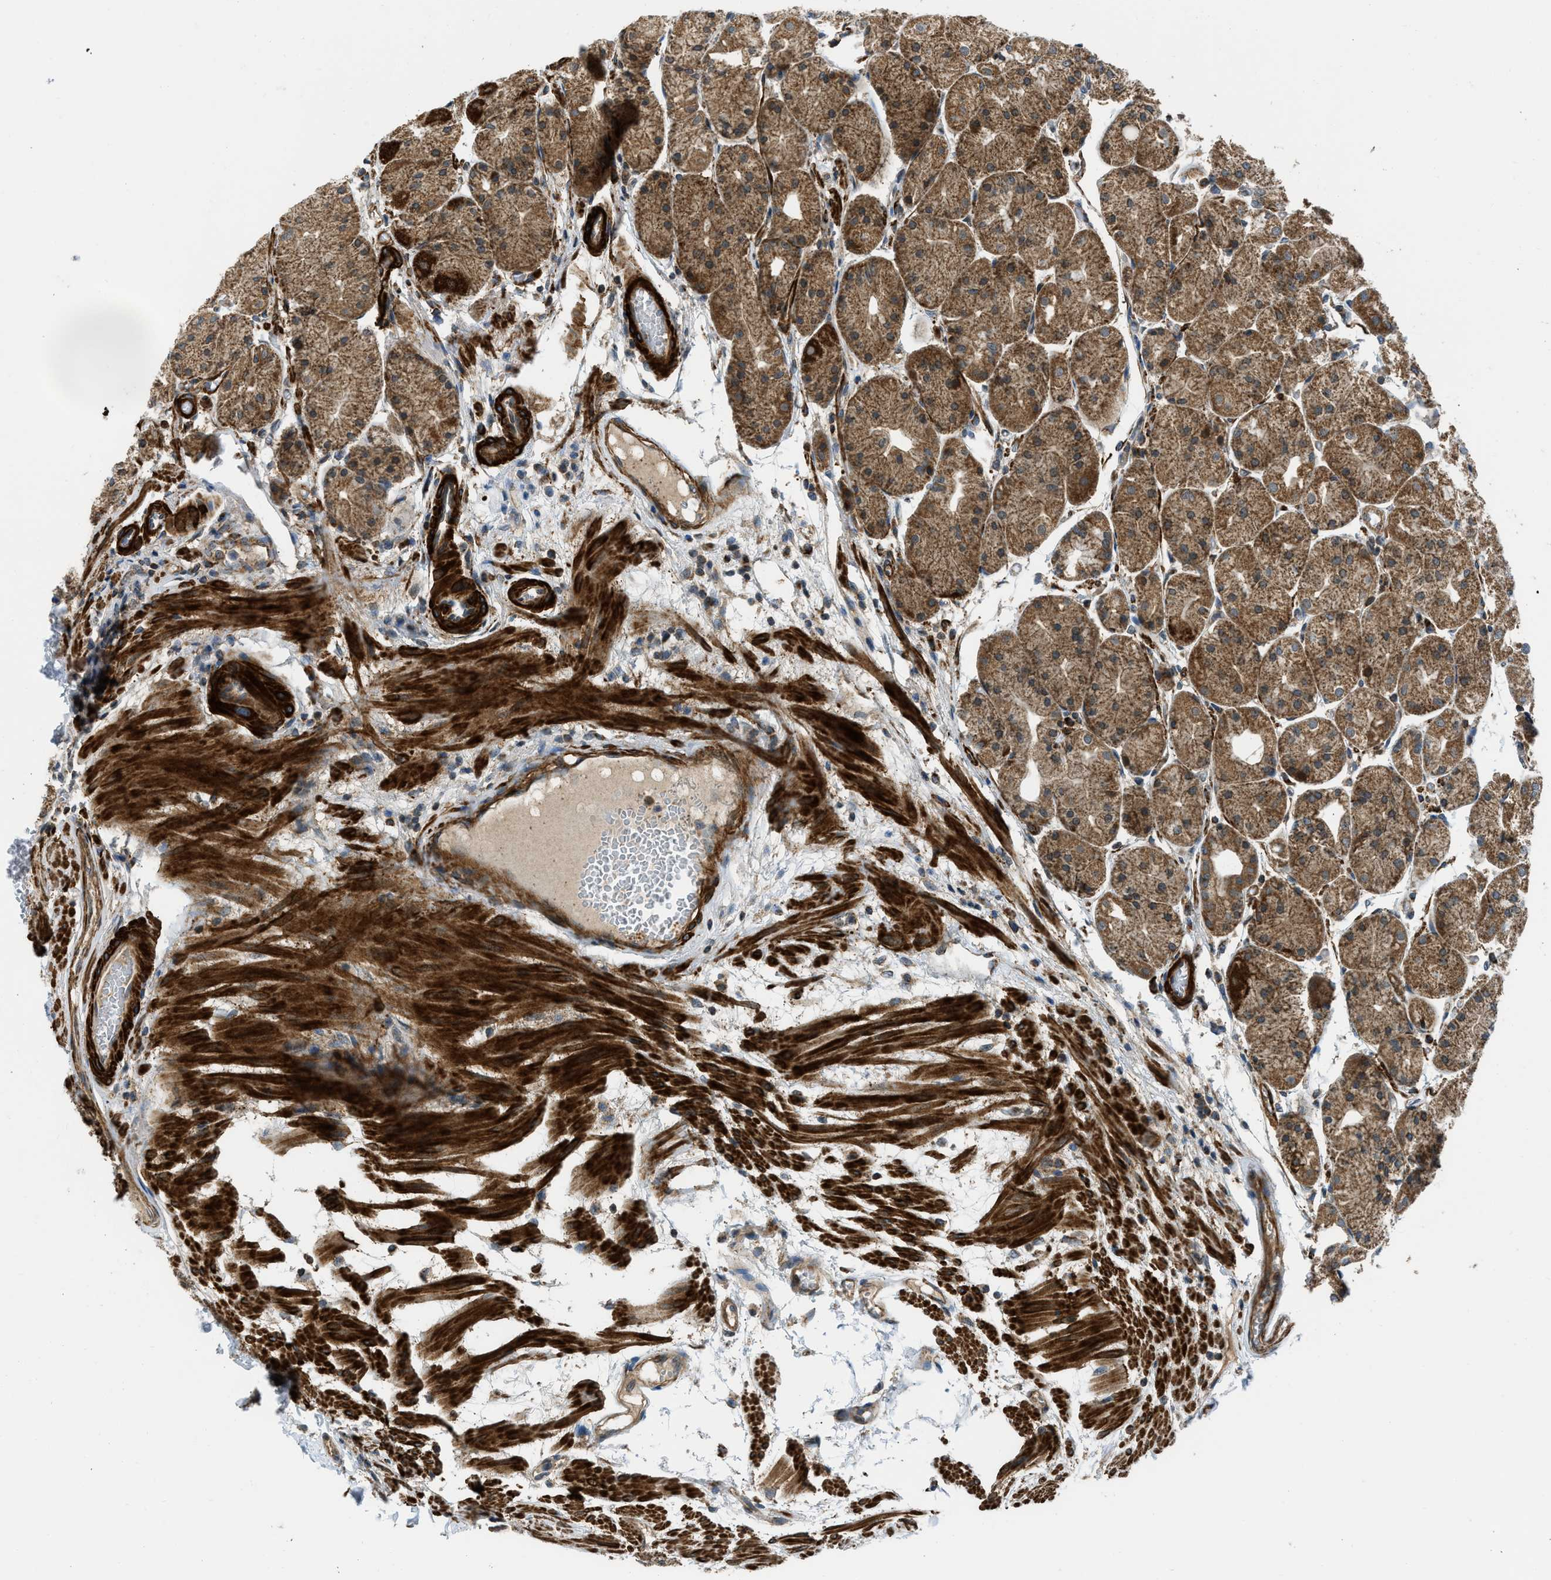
{"staining": {"intensity": "strong", "quantity": ">75%", "location": "cytoplasmic/membranous"}, "tissue": "stomach", "cell_type": "Glandular cells", "image_type": "normal", "snomed": [{"axis": "morphology", "description": "Normal tissue, NOS"}, {"axis": "topography", "description": "Stomach, upper"}], "caption": "Protein staining displays strong cytoplasmic/membranous staining in about >75% of glandular cells in normal stomach.", "gene": "SESN2", "patient": {"sex": "male", "age": 72}}